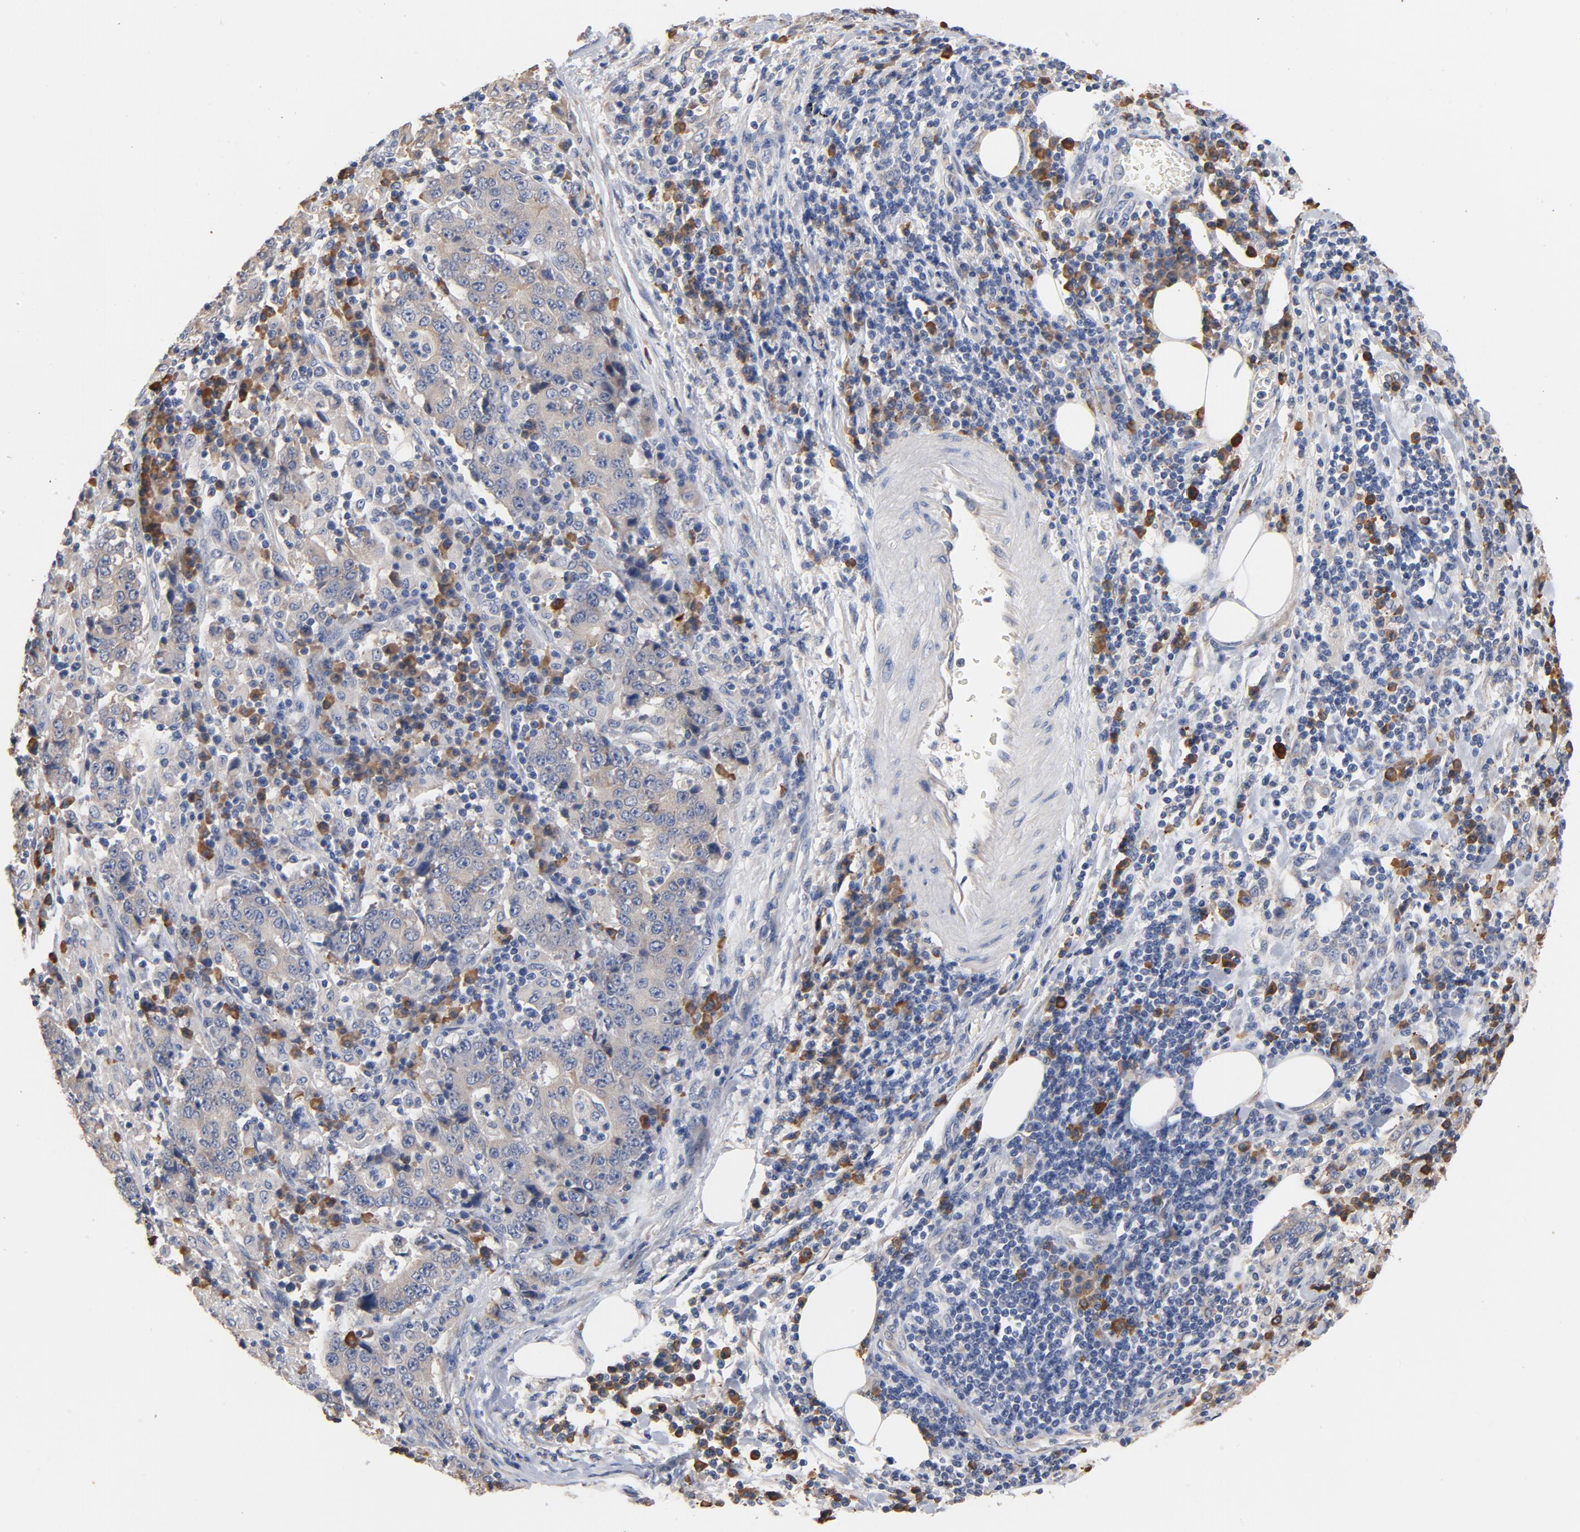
{"staining": {"intensity": "weak", "quantity": "25%-75%", "location": "cytoplasmic/membranous"}, "tissue": "stomach cancer", "cell_type": "Tumor cells", "image_type": "cancer", "snomed": [{"axis": "morphology", "description": "Normal tissue, NOS"}, {"axis": "morphology", "description": "Adenocarcinoma, NOS"}, {"axis": "topography", "description": "Stomach, upper"}, {"axis": "topography", "description": "Stomach"}], "caption": "A brown stain shows weak cytoplasmic/membranous expression of a protein in stomach adenocarcinoma tumor cells.", "gene": "TLR4", "patient": {"sex": "male", "age": 59}}